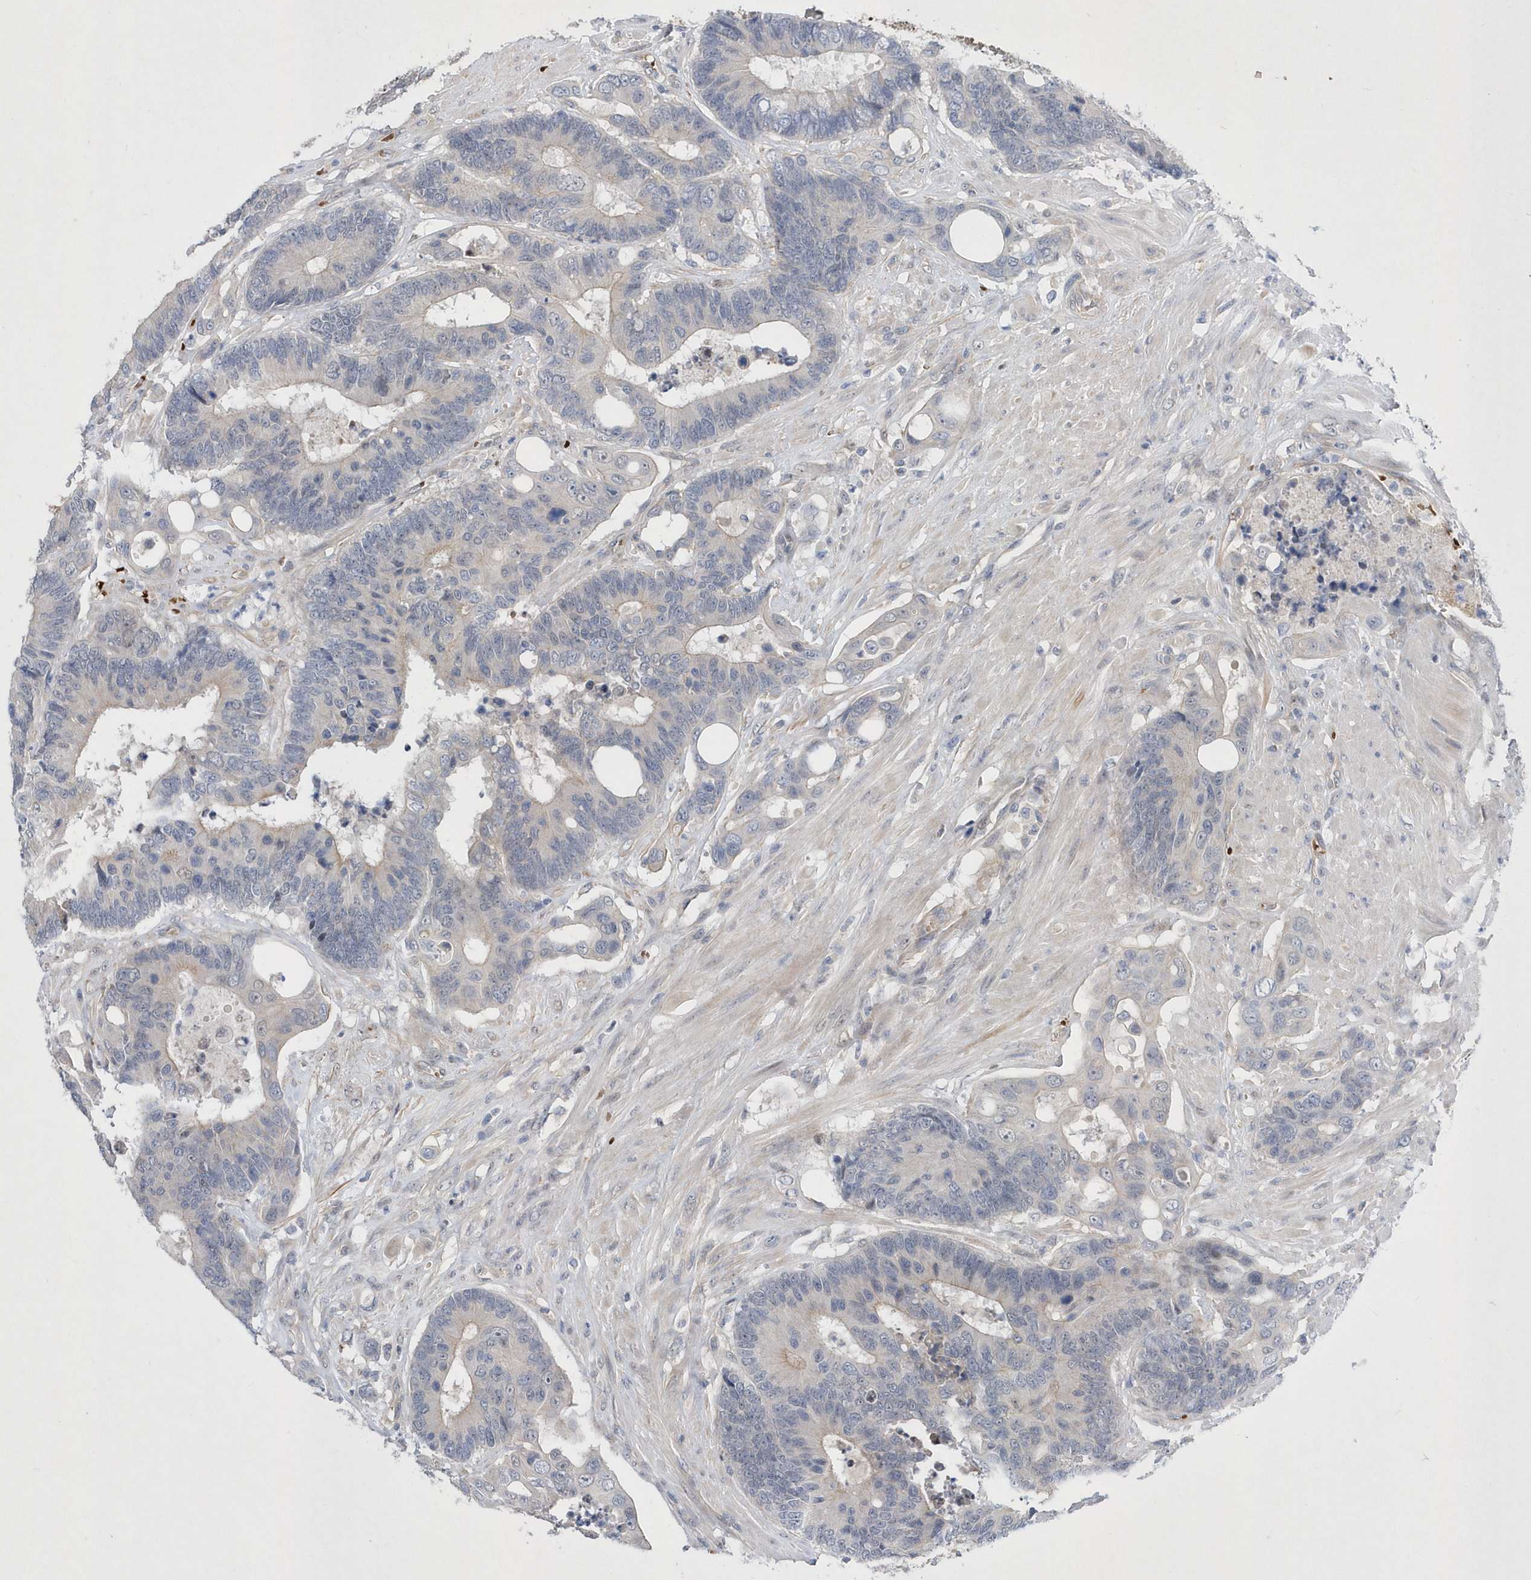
{"staining": {"intensity": "negative", "quantity": "none", "location": "none"}, "tissue": "colorectal cancer", "cell_type": "Tumor cells", "image_type": "cancer", "snomed": [{"axis": "morphology", "description": "Adenocarcinoma, NOS"}, {"axis": "topography", "description": "Rectum"}], "caption": "Immunohistochemistry (IHC) image of neoplastic tissue: human adenocarcinoma (colorectal) stained with DAB shows no significant protein staining in tumor cells.", "gene": "ZNF875", "patient": {"sex": "male", "age": 55}}